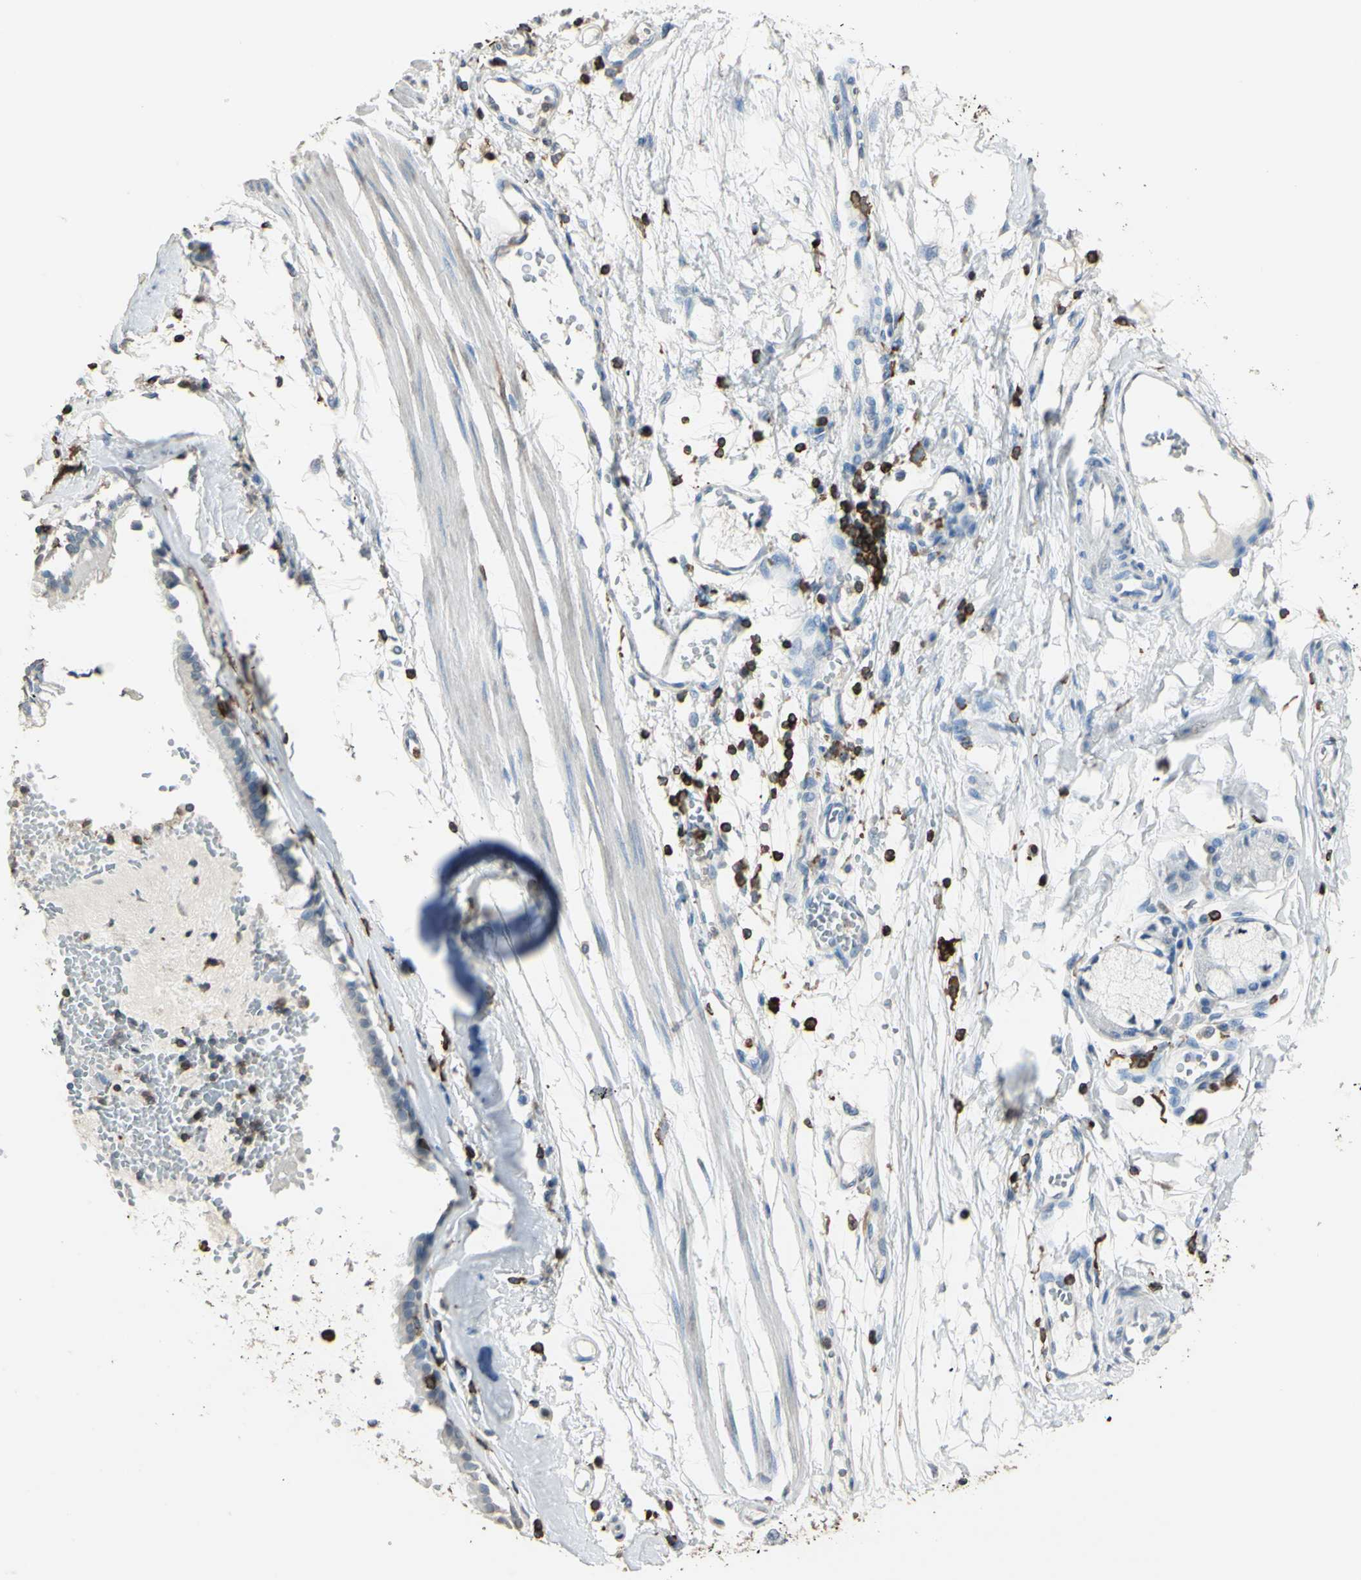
{"staining": {"intensity": "negative", "quantity": "none", "location": "none"}, "tissue": "bronchus", "cell_type": "Respiratory epithelial cells", "image_type": "normal", "snomed": [{"axis": "morphology", "description": "Normal tissue, NOS"}, {"axis": "topography", "description": "Bronchus"}, {"axis": "topography", "description": "Lung"}], "caption": "High power microscopy photomicrograph of an IHC micrograph of normal bronchus, revealing no significant positivity in respiratory epithelial cells.", "gene": "PSTPIP1", "patient": {"sex": "female", "age": 56}}